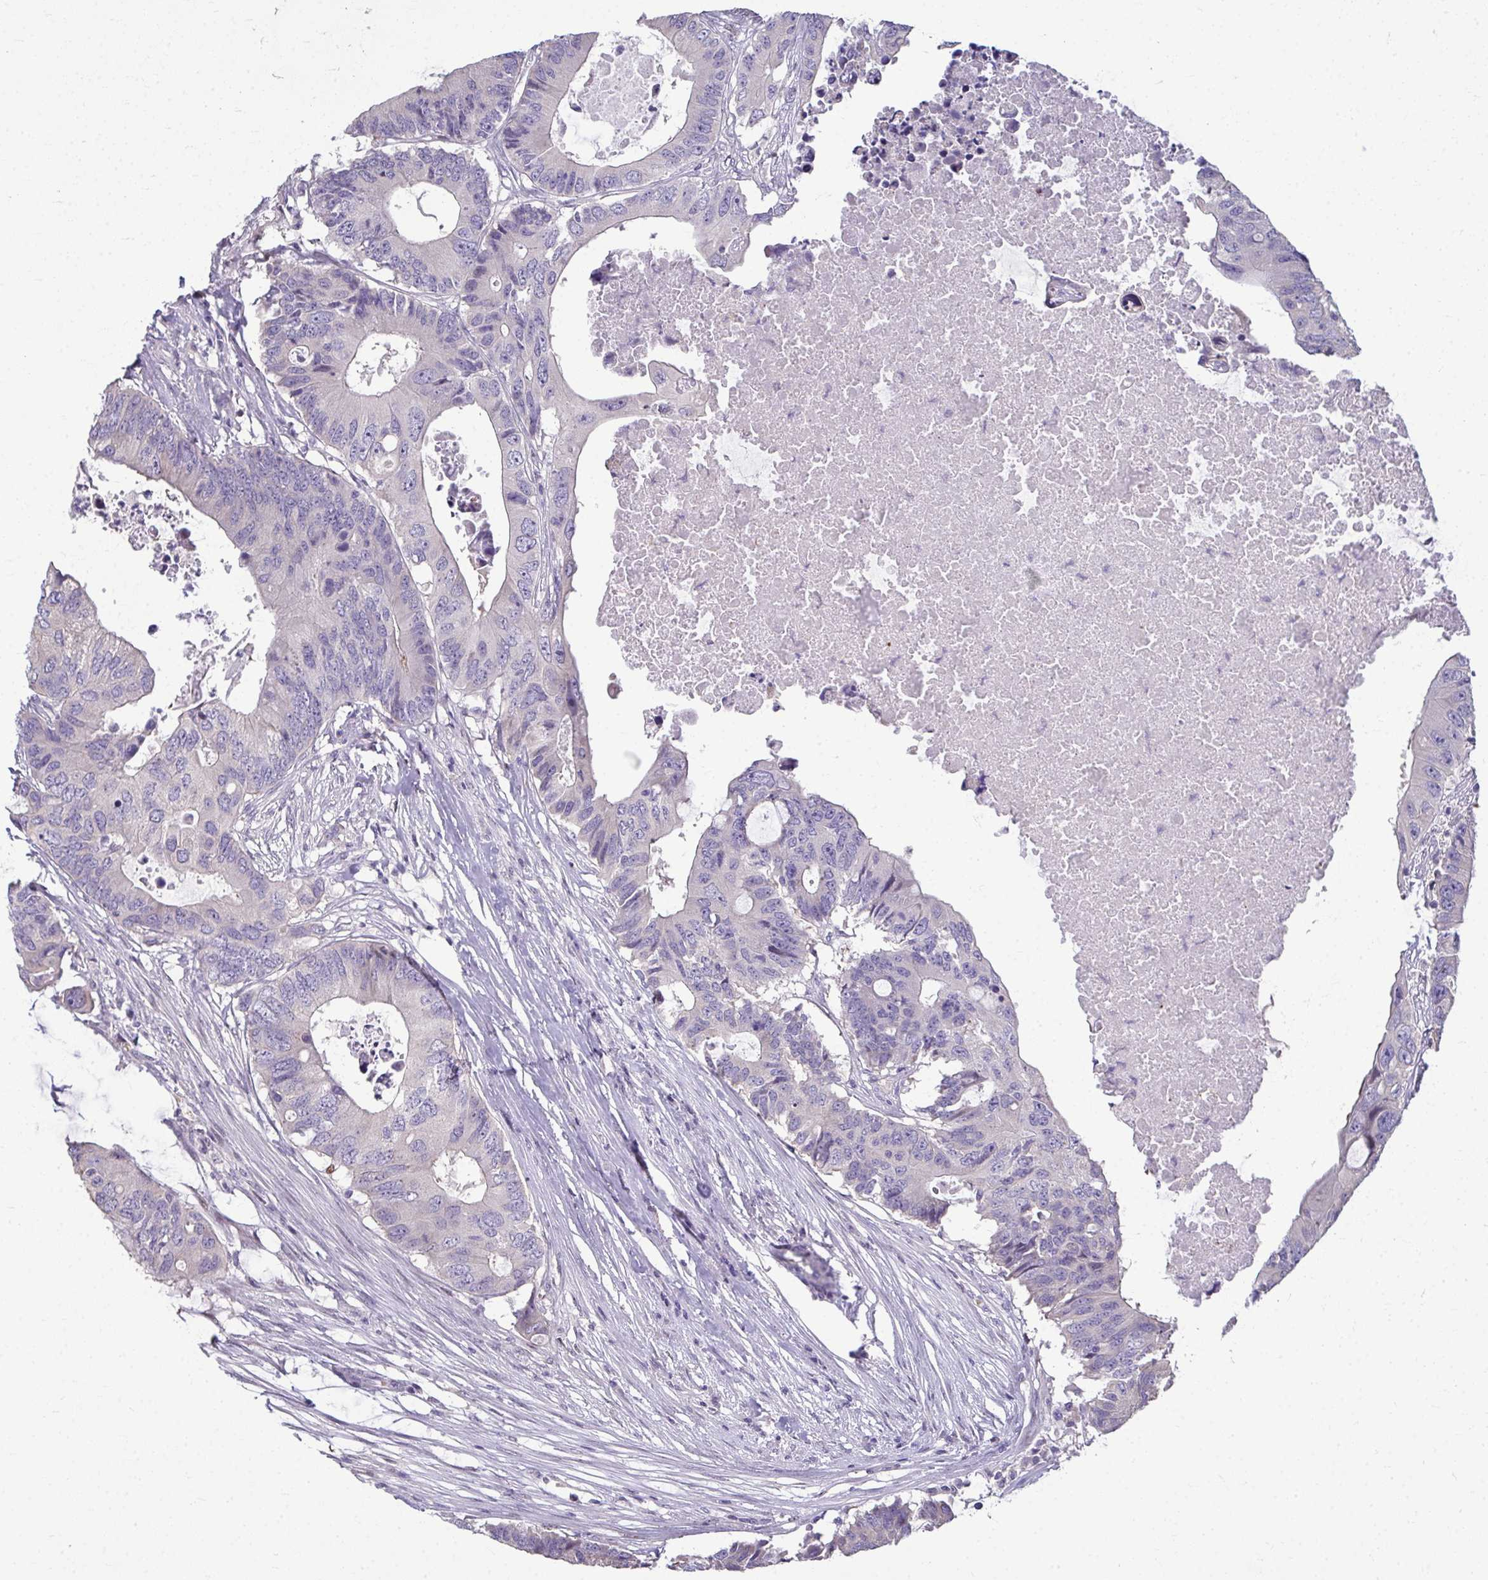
{"staining": {"intensity": "negative", "quantity": "none", "location": "none"}, "tissue": "colorectal cancer", "cell_type": "Tumor cells", "image_type": "cancer", "snomed": [{"axis": "morphology", "description": "Adenocarcinoma, NOS"}, {"axis": "topography", "description": "Colon"}], "caption": "This is an immunohistochemistry (IHC) micrograph of colorectal cancer (adenocarcinoma). There is no positivity in tumor cells.", "gene": "ODF1", "patient": {"sex": "male", "age": 71}}